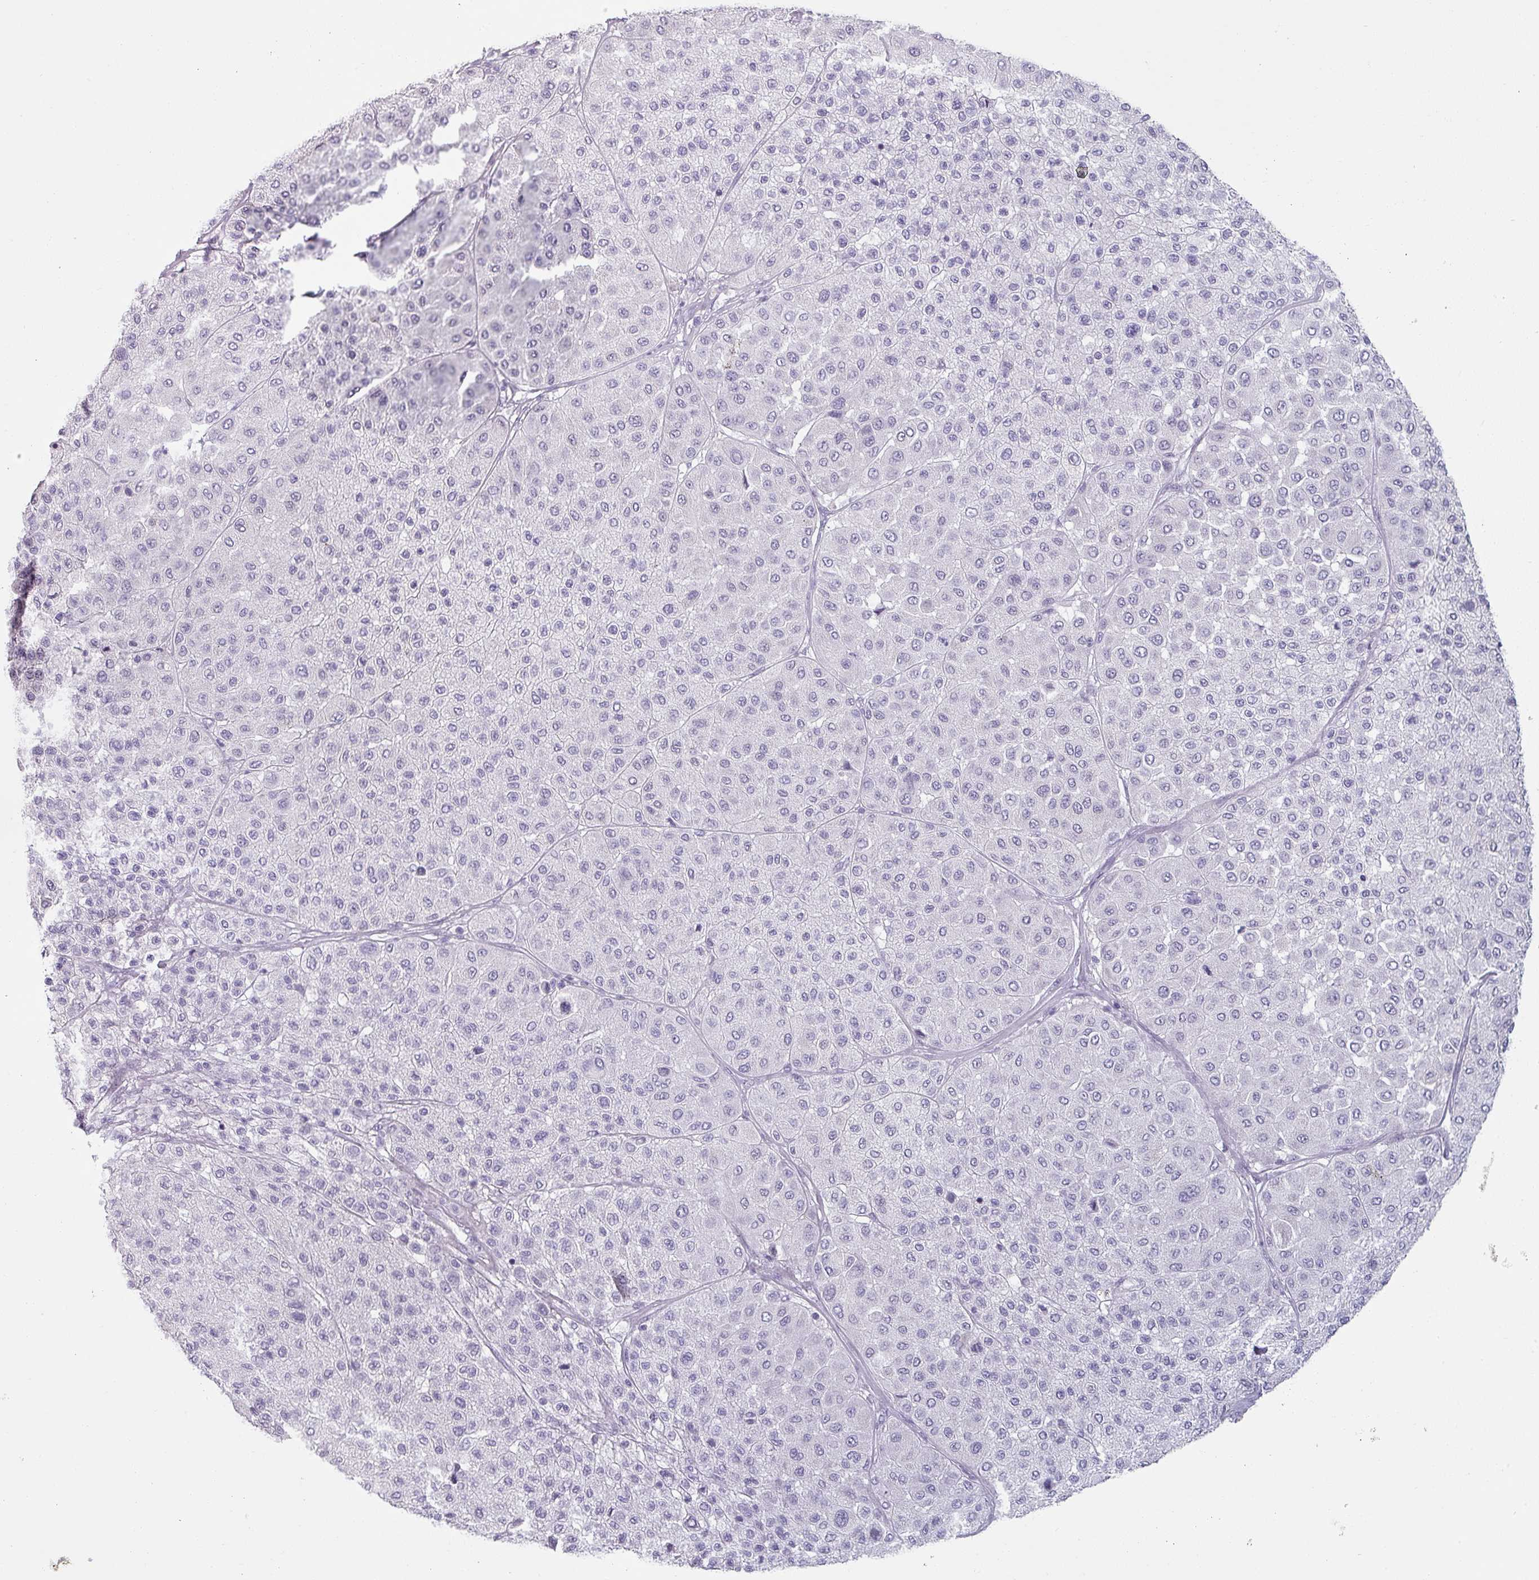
{"staining": {"intensity": "negative", "quantity": "none", "location": "none"}, "tissue": "melanoma", "cell_type": "Tumor cells", "image_type": "cancer", "snomed": [{"axis": "morphology", "description": "Malignant melanoma, Metastatic site"}, {"axis": "topography", "description": "Smooth muscle"}], "caption": "This is an immunohistochemistry (IHC) photomicrograph of malignant melanoma (metastatic site). There is no positivity in tumor cells.", "gene": "SFTPA1", "patient": {"sex": "male", "age": 41}}